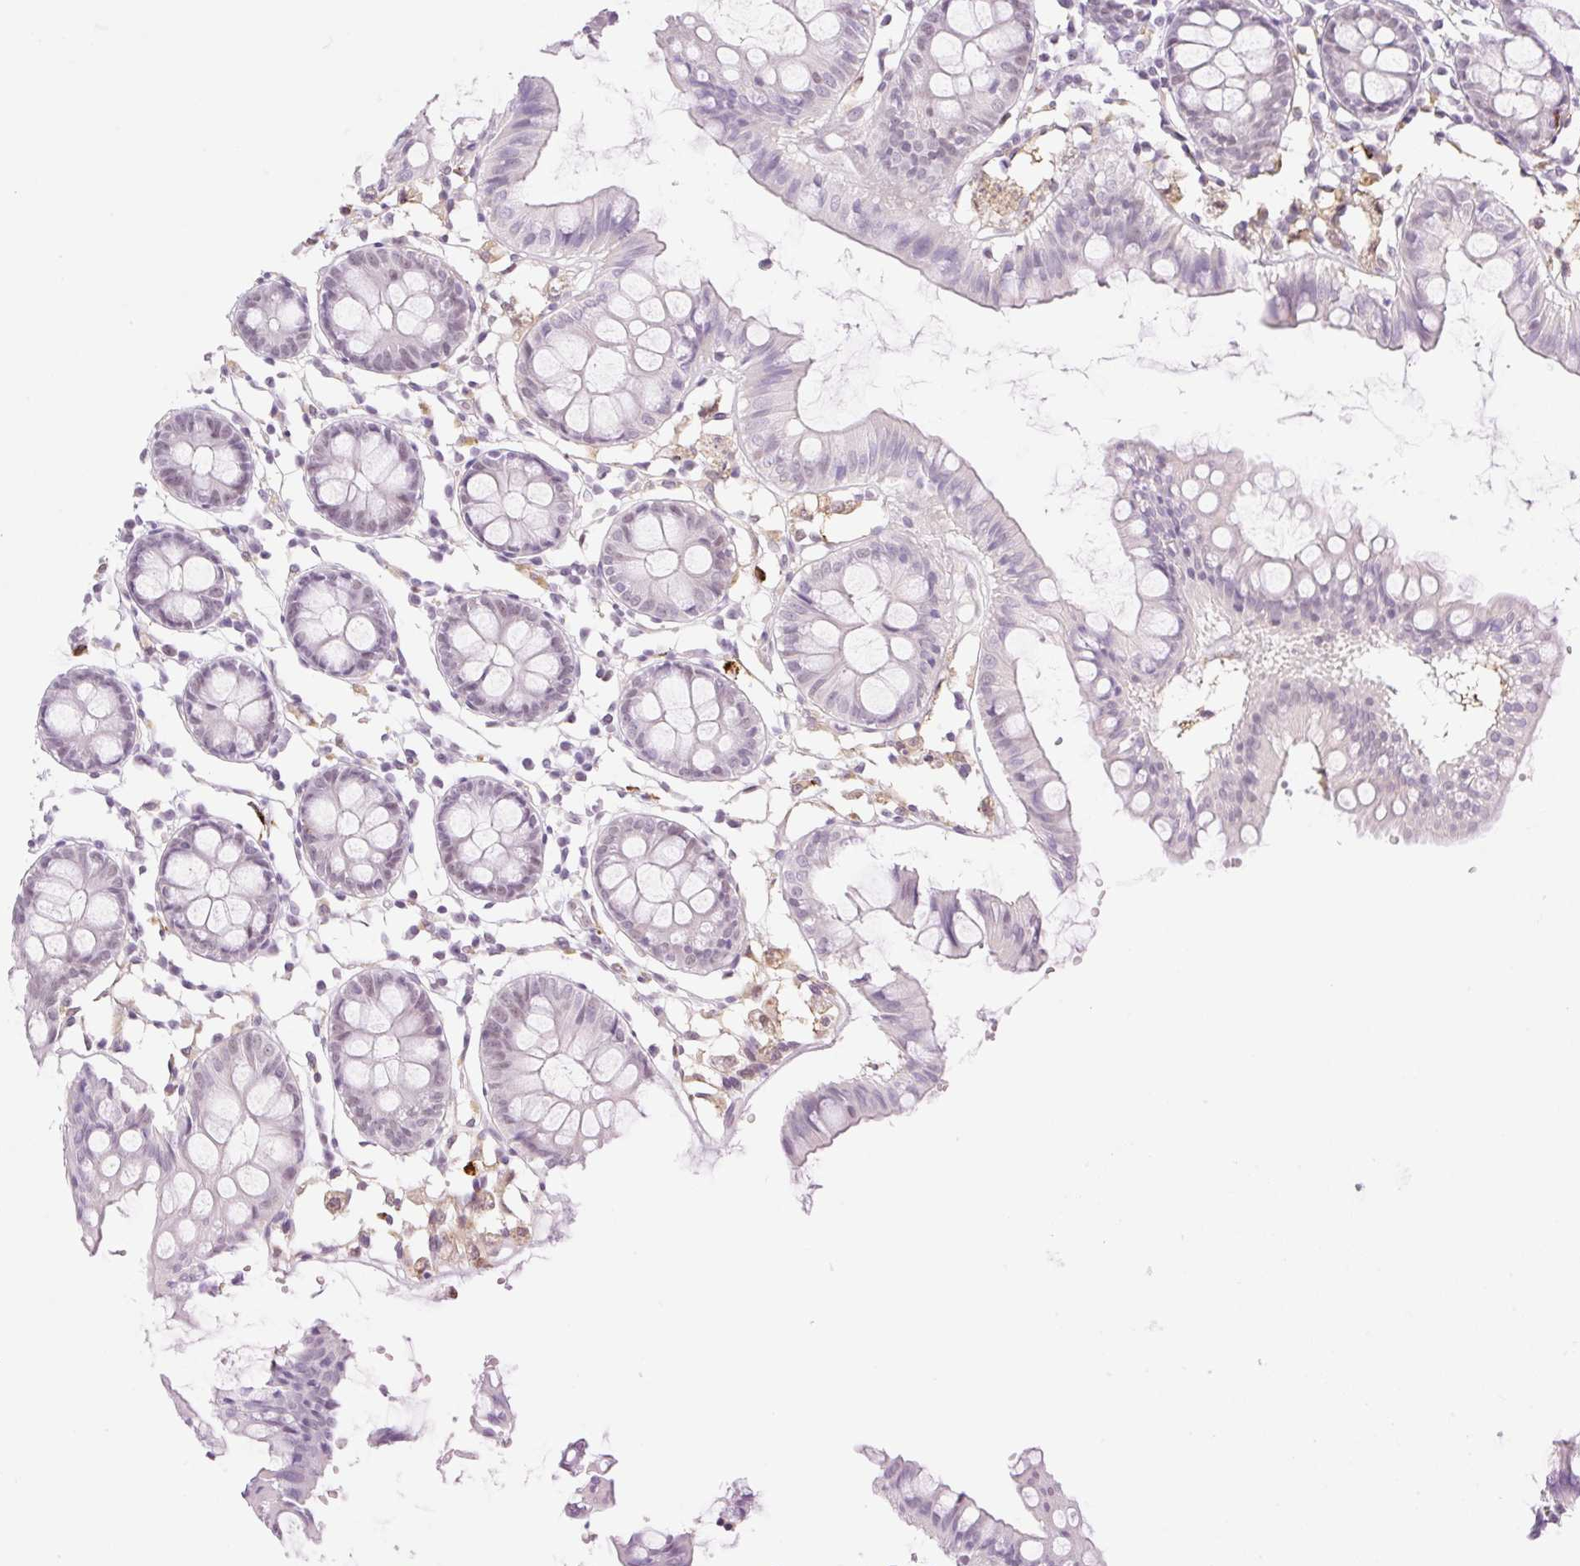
{"staining": {"intensity": "negative", "quantity": "none", "location": "none"}, "tissue": "colon", "cell_type": "Endothelial cells", "image_type": "normal", "snomed": [{"axis": "morphology", "description": "Normal tissue, NOS"}, {"axis": "topography", "description": "Colon"}], "caption": "This is a image of IHC staining of benign colon, which shows no expression in endothelial cells. (DAB immunohistochemistry (IHC) visualized using brightfield microscopy, high magnification).", "gene": "PALM3", "patient": {"sex": "female", "age": 84}}